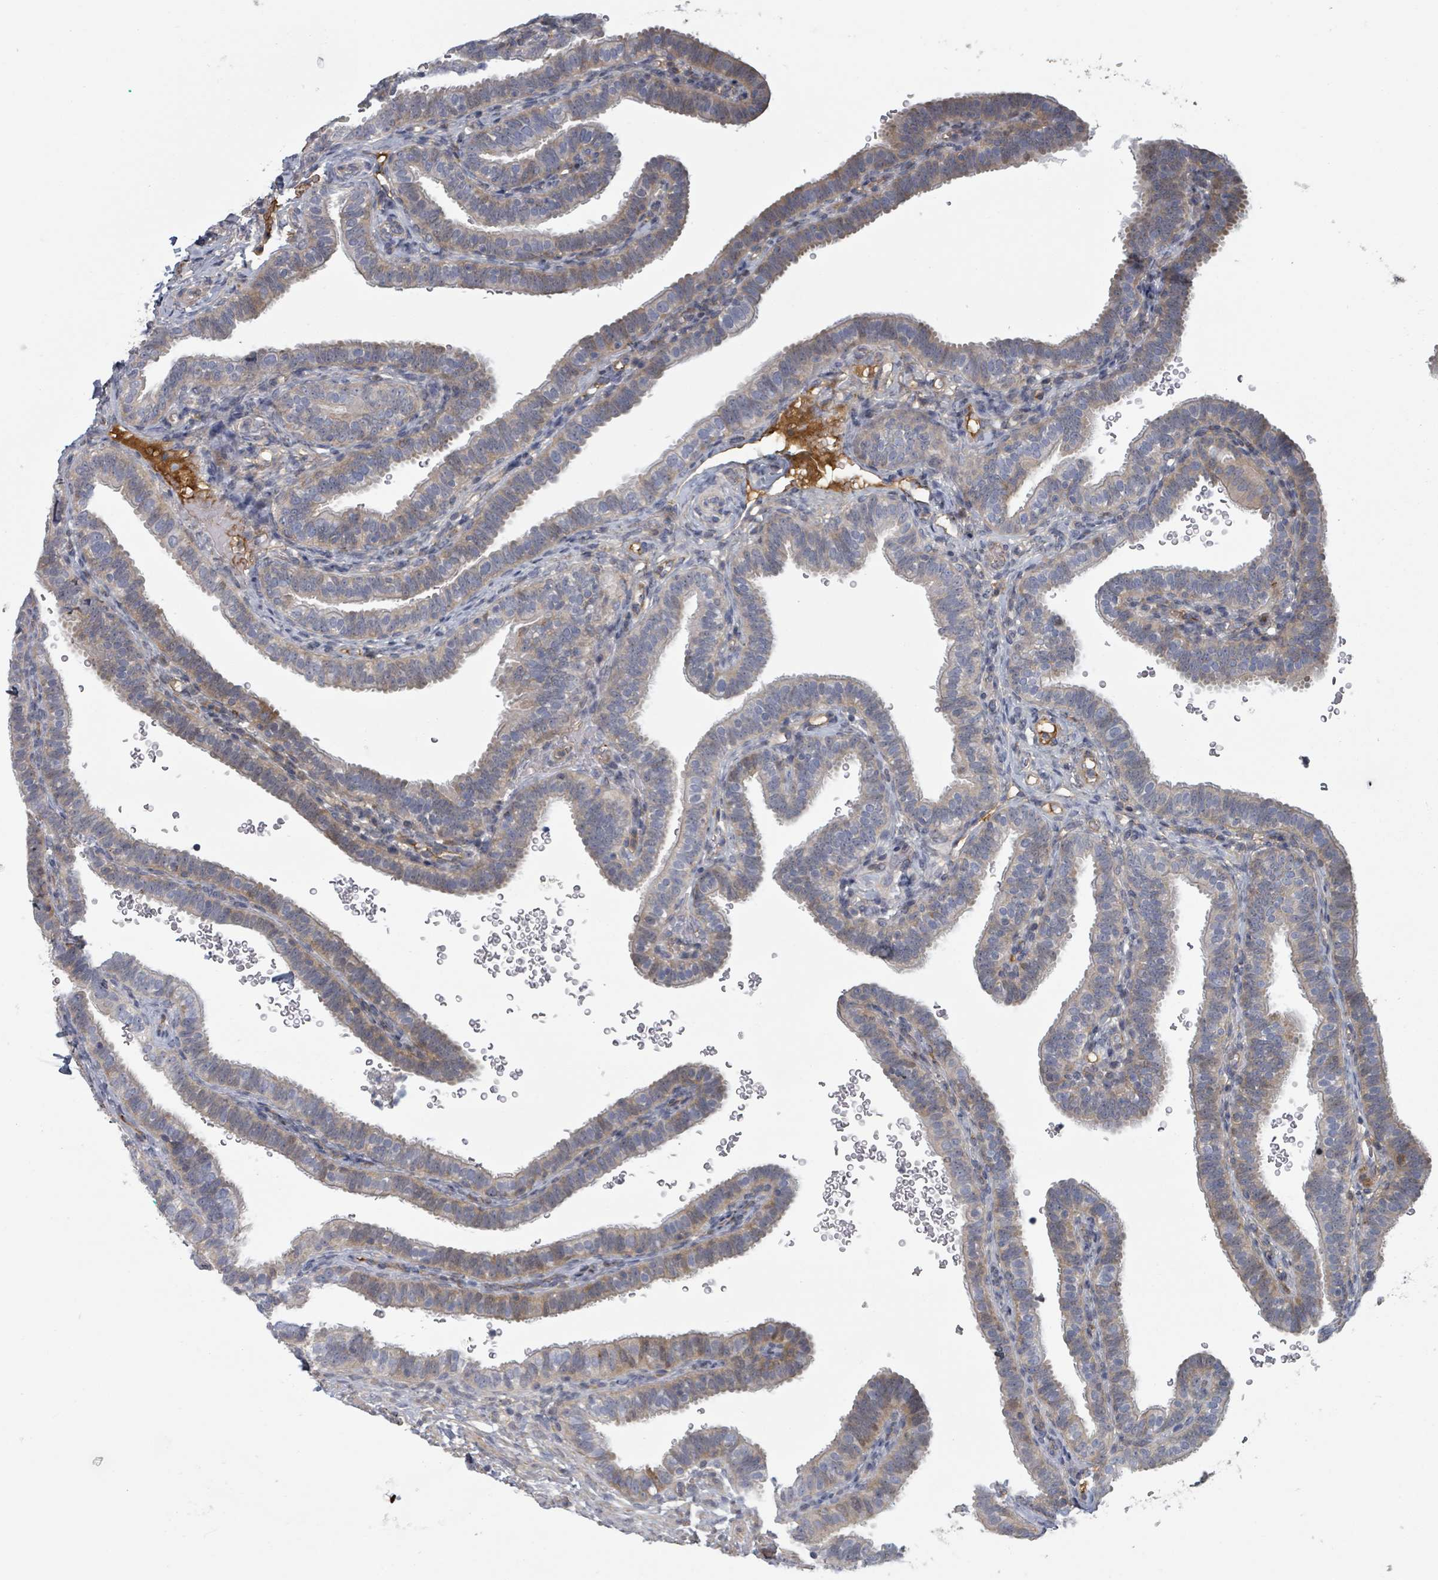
{"staining": {"intensity": "moderate", "quantity": "25%-75%", "location": "cytoplasmic/membranous"}, "tissue": "fallopian tube", "cell_type": "Glandular cells", "image_type": "normal", "snomed": [{"axis": "morphology", "description": "Normal tissue, NOS"}, {"axis": "topography", "description": "Fallopian tube"}], "caption": "This image shows unremarkable fallopian tube stained with IHC to label a protein in brown. The cytoplasmic/membranous of glandular cells show moderate positivity for the protein. Nuclei are counter-stained blue.", "gene": "GABBR1", "patient": {"sex": "female", "age": 41}}